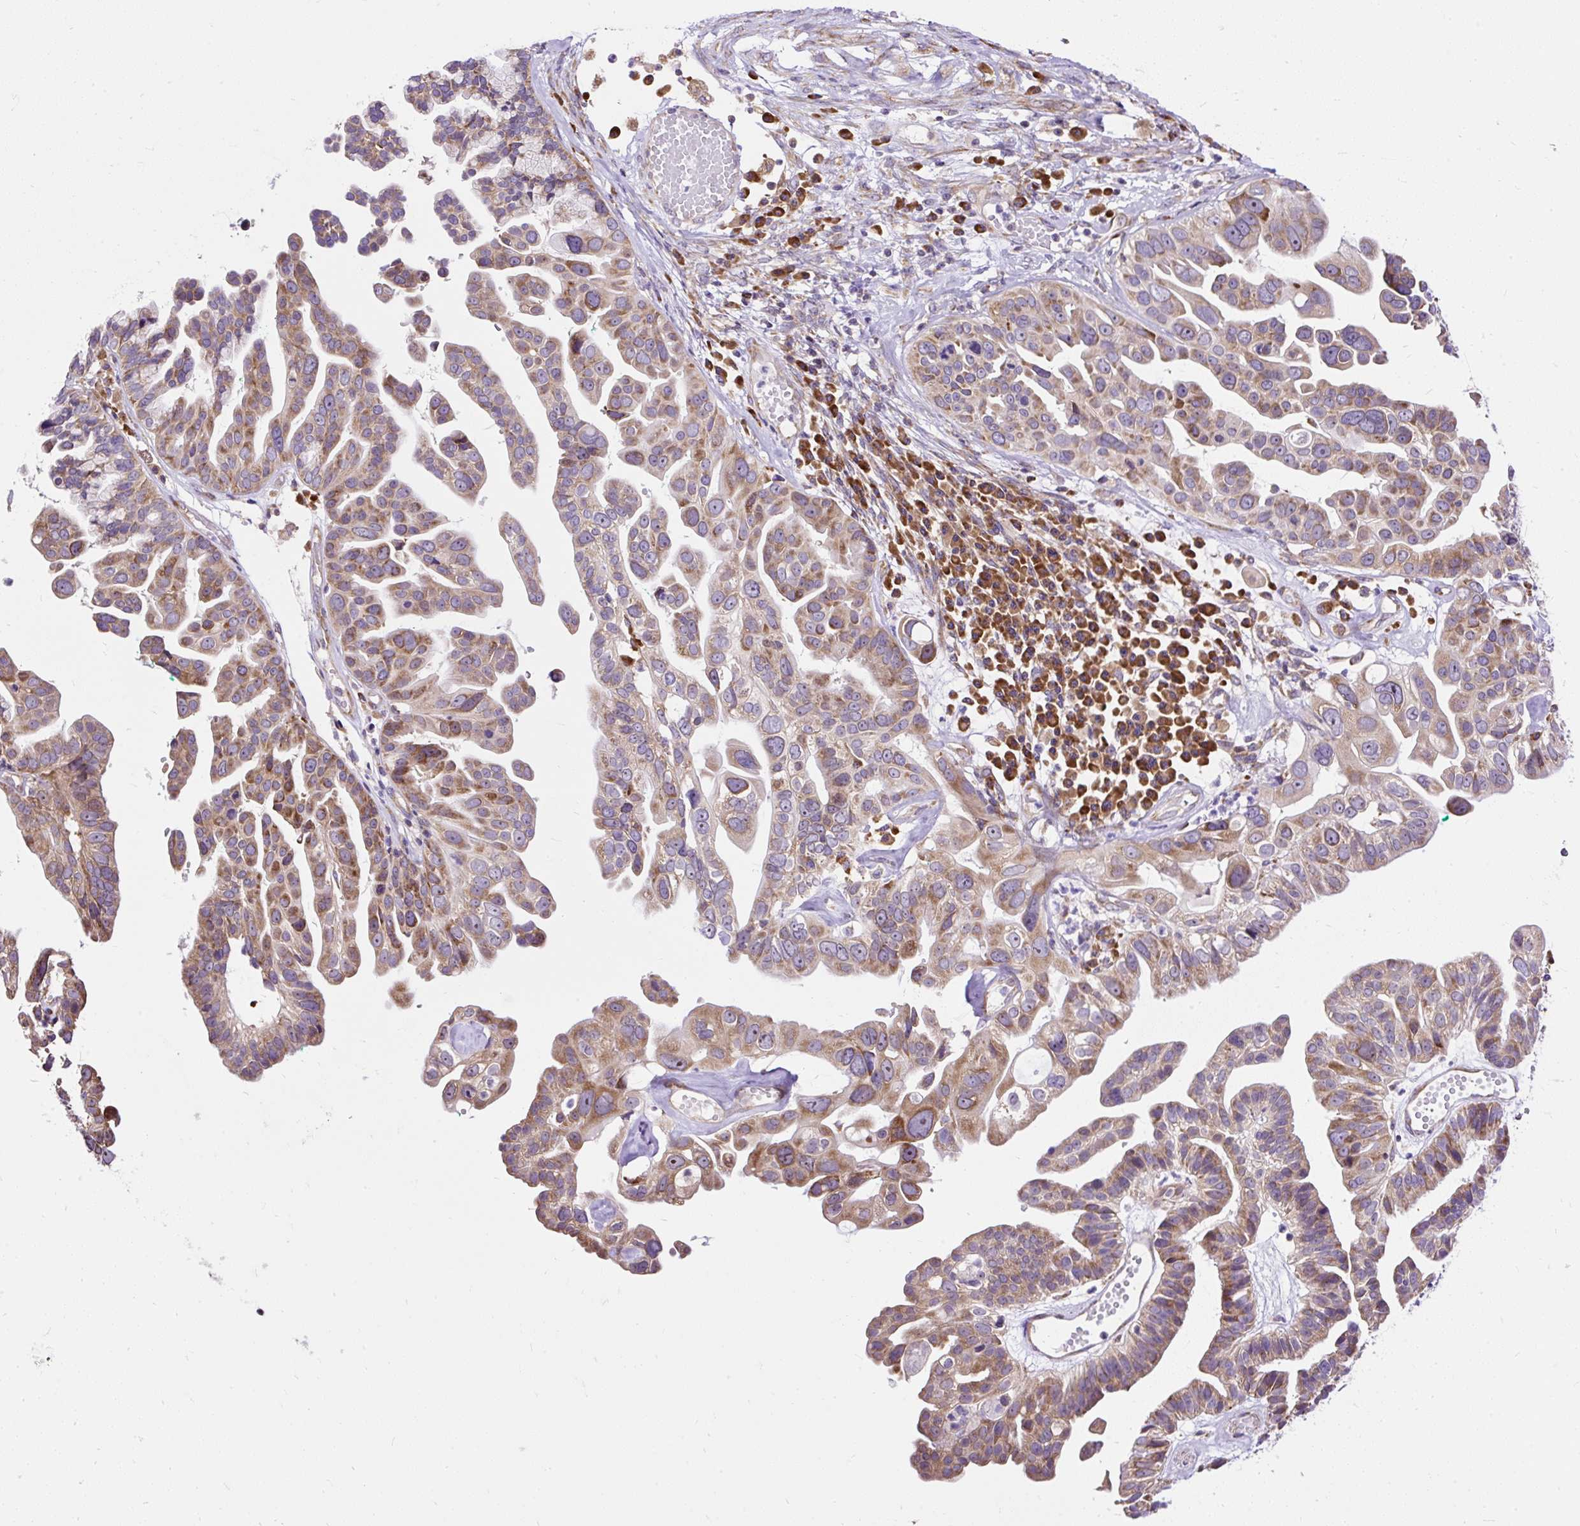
{"staining": {"intensity": "moderate", "quantity": ">75%", "location": "cytoplasmic/membranous"}, "tissue": "ovarian cancer", "cell_type": "Tumor cells", "image_type": "cancer", "snomed": [{"axis": "morphology", "description": "Cystadenocarcinoma, serous, NOS"}, {"axis": "topography", "description": "Ovary"}], "caption": "A high-resolution image shows IHC staining of ovarian cancer (serous cystadenocarcinoma), which displays moderate cytoplasmic/membranous positivity in approximately >75% of tumor cells. The staining is performed using DAB brown chromogen to label protein expression. The nuclei are counter-stained blue using hematoxylin.", "gene": "RPS5", "patient": {"sex": "female", "age": 56}}